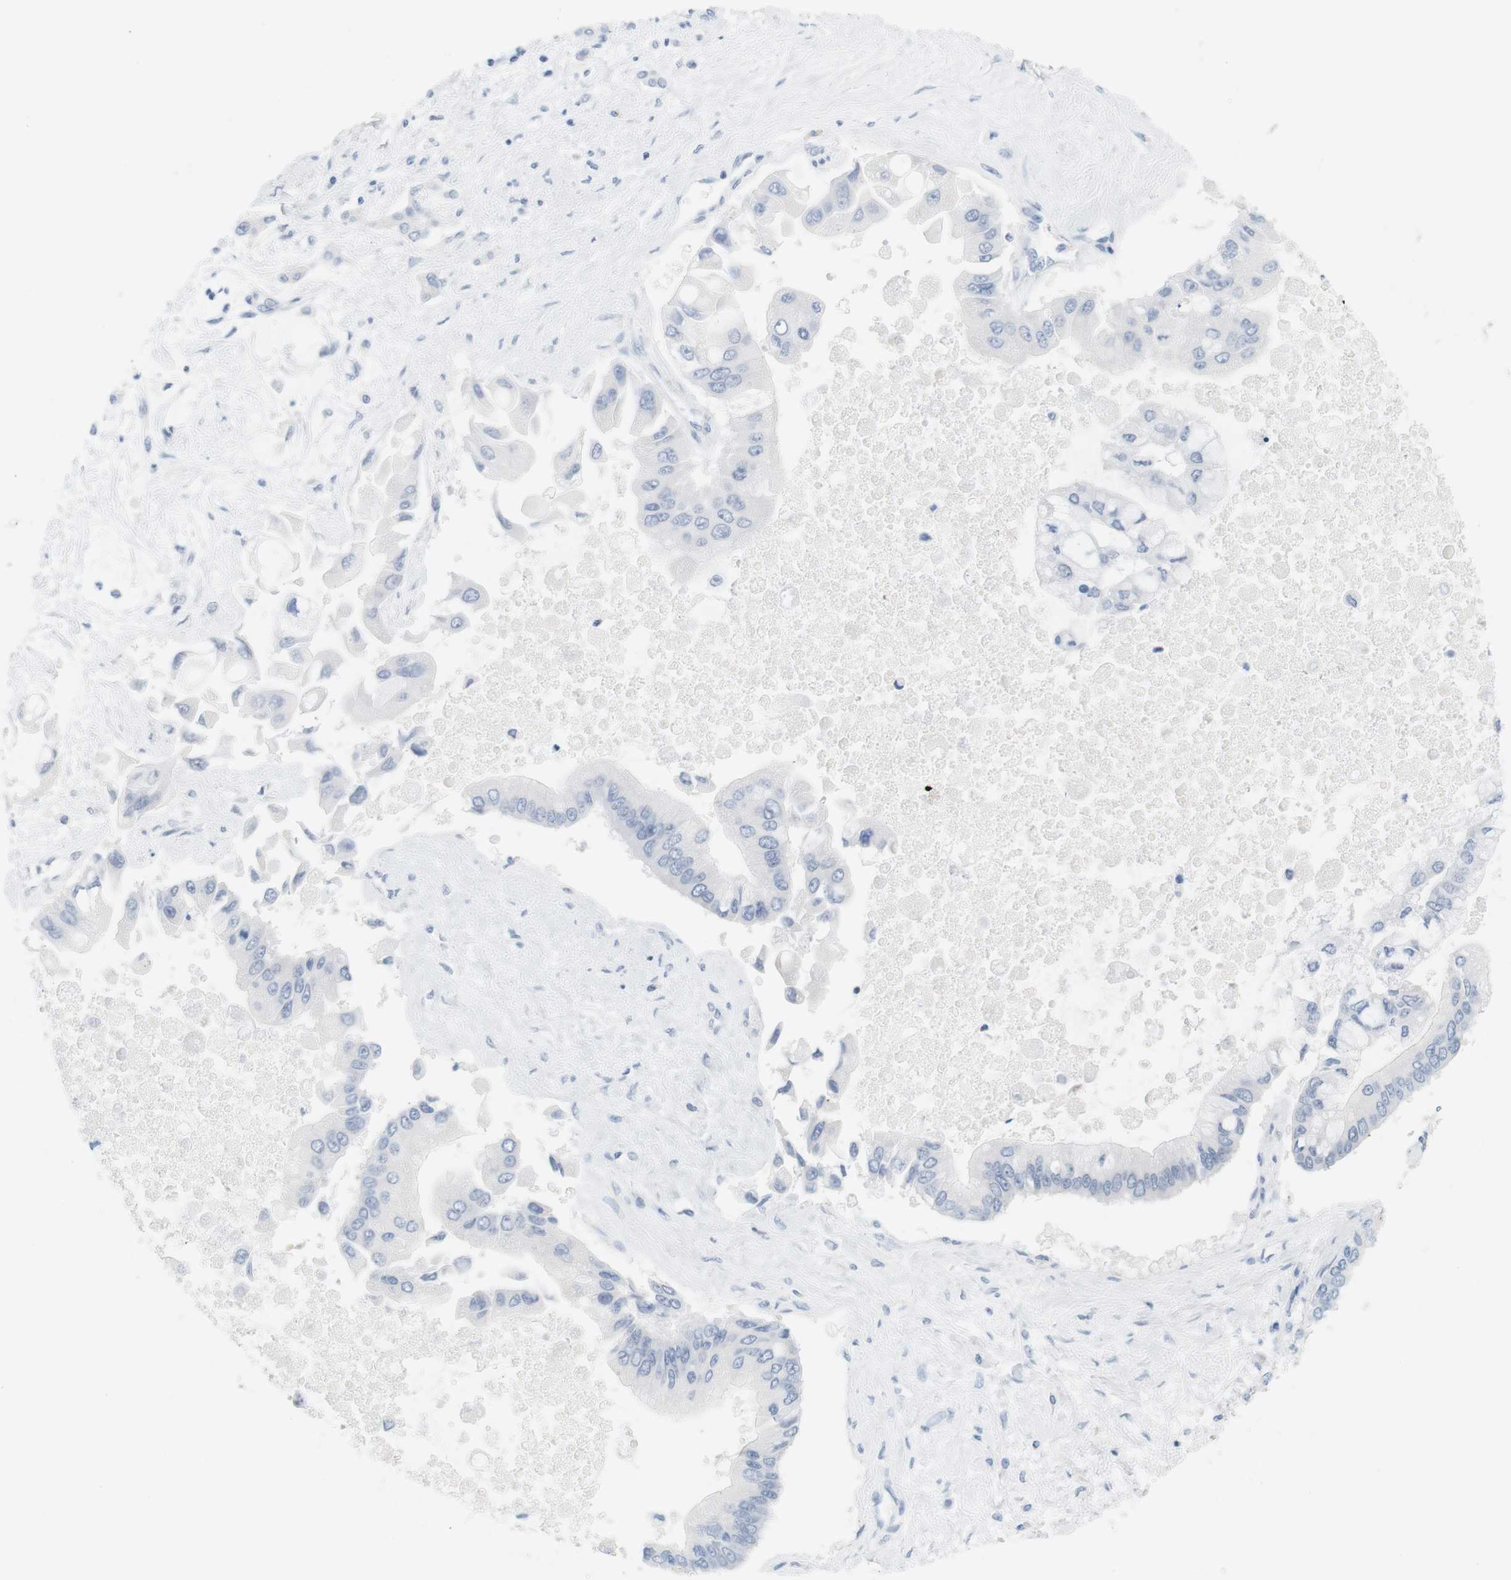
{"staining": {"intensity": "negative", "quantity": "none", "location": "none"}, "tissue": "liver cancer", "cell_type": "Tumor cells", "image_type": "cancer", "snomed": [{"axis": "morphology", "description": "Cholangiocarcinoma"}, {"axis": "topography", "description": "Liver"}], "caption": "The image shows no staining of tumor cells in liver cancer (cholangiocarcinoma).", "gene": "OPRM1", "patient": {"sex": "male", "age": 50}}